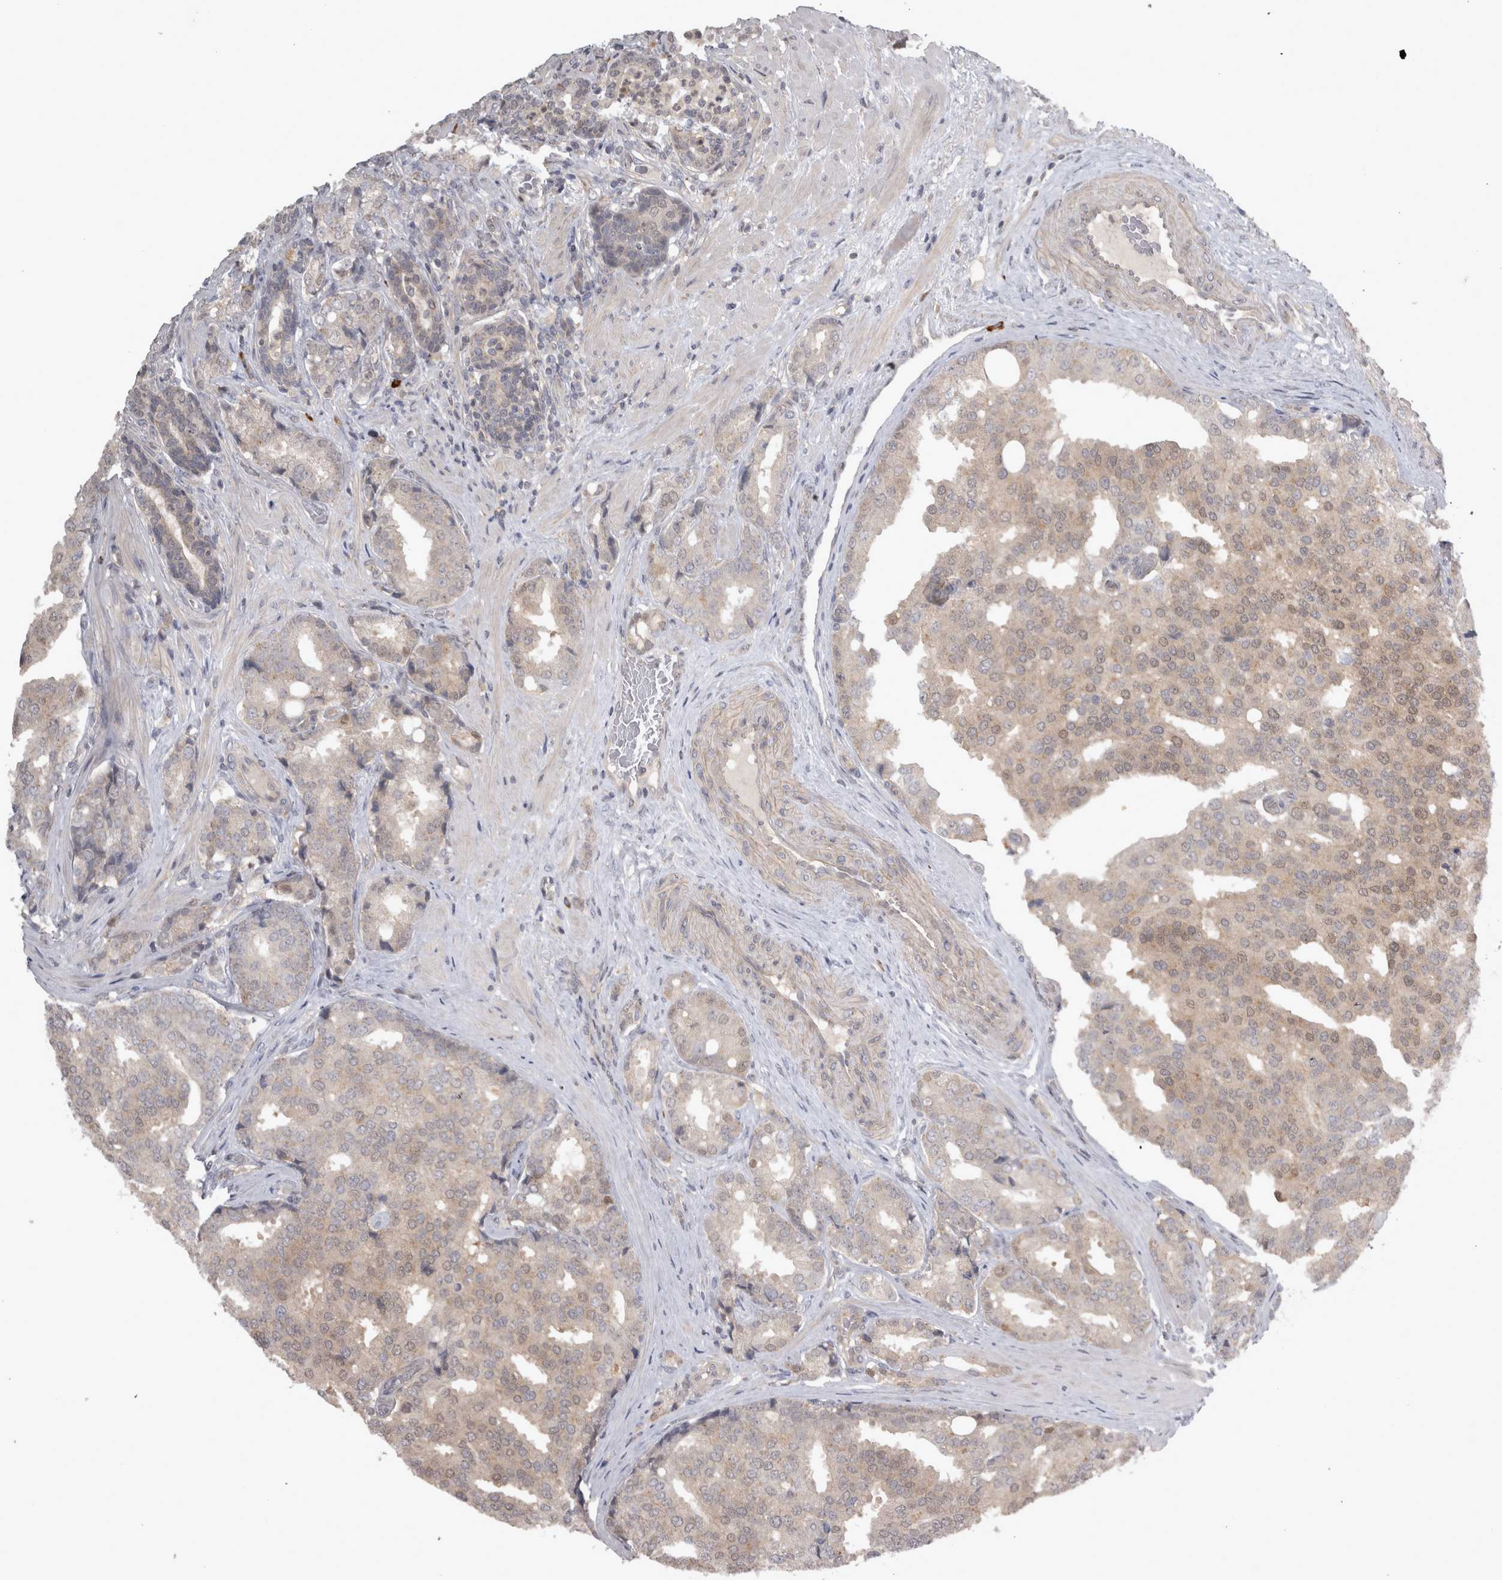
{"staining": {"intensity": "negative", "quantity": "none", "location": "none"}, "tissue": "prostate cancer", "cell_type": "Tumor cells", "image_type": "cancer", "snomed": [{"axis": "morphology", "description": "Adenocarcinoma, High grade"}, {"axis": "topography", "description": "Prostate"}], "caption": "There is no significant positivity in tumor cells of high-grade adenocarcinoma (prostate).", "gene": "SLCO5A1", "patient": {"sex": "male", "age": 50}}